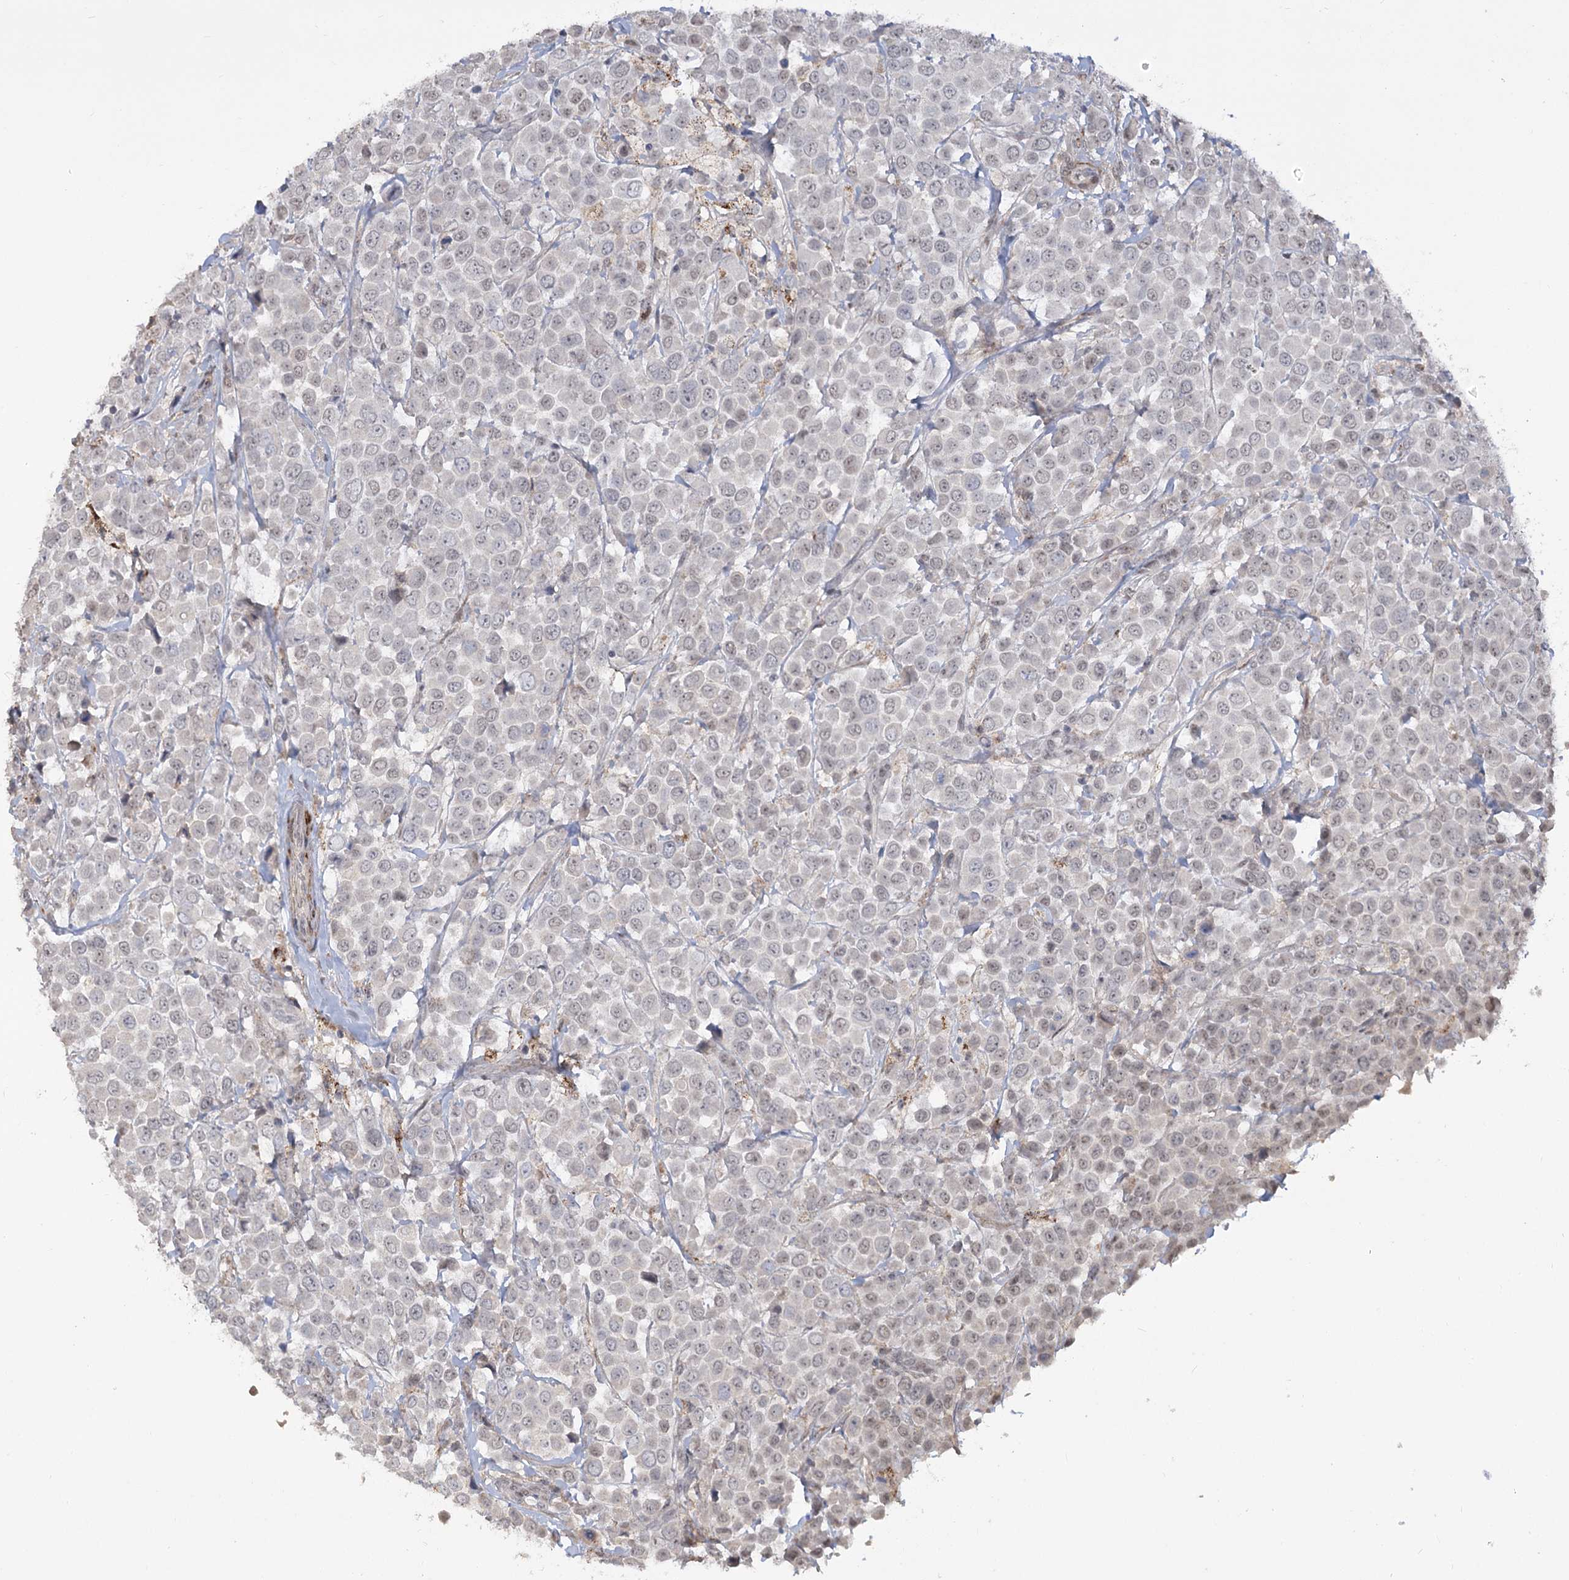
{"staining": {"intensity": "negative", "quantity": "none", "location": "none"}, "tissue": "breast cancer", "cell_type": "Tumor cells", "image_type": "cancer", "snomed": [{"axis": "morphology", "description": "Duct carcinoma"}, {"axis": "topography", "description": "Breast"}], "caption": "Immunohistochemistry (IHC) photomicrograph of breast cancer (infiltrating ductal carcinoma) stained for a protein (brown), which reveals no expression in tumor cells.", "gene": "ZSCAN23", "patient": {"sex": "female", "age": 61}}